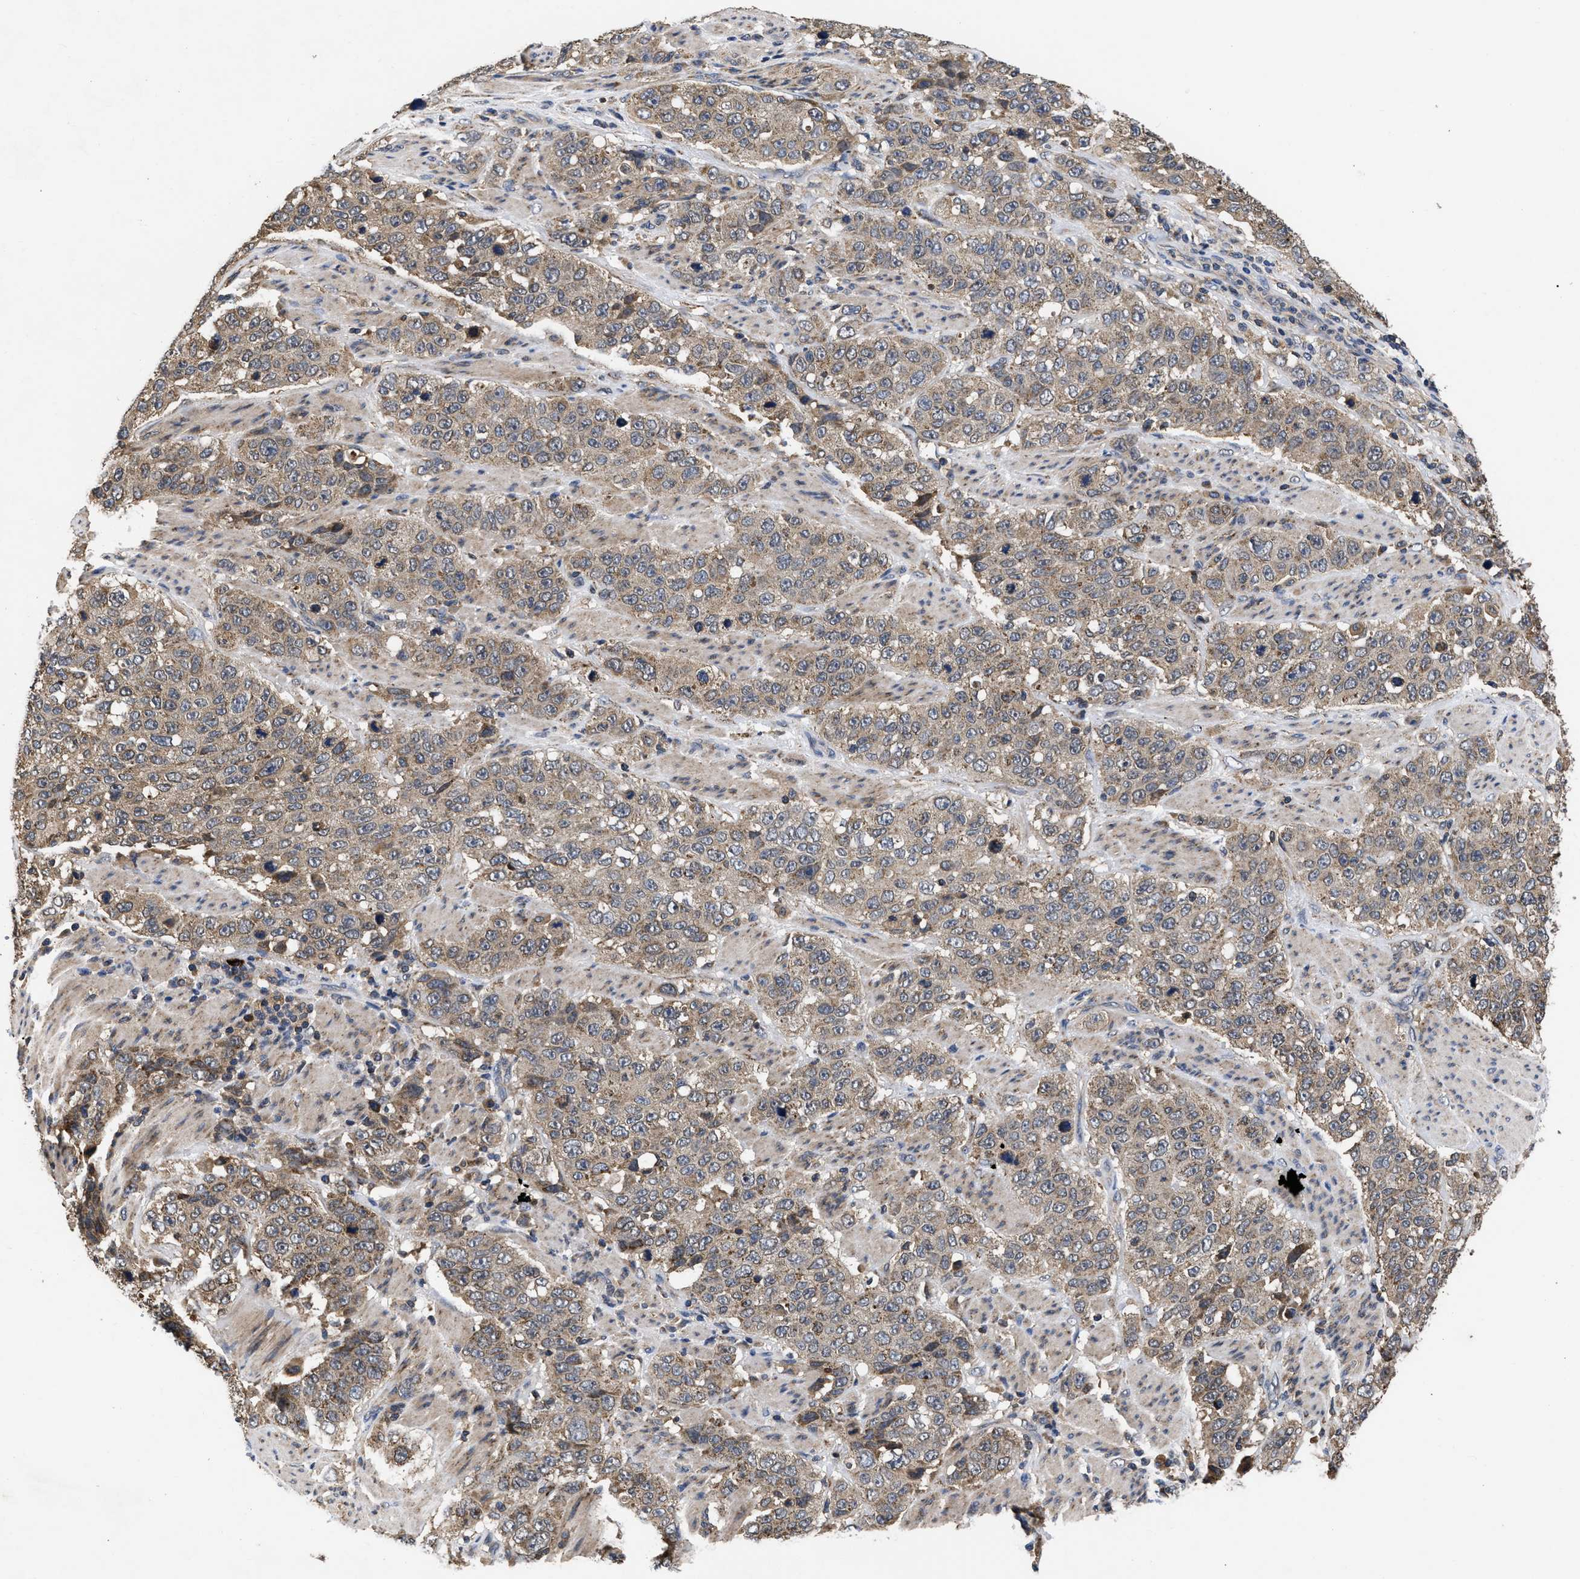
{"staining": {"intensity": "weak", "quantity": ">75%", "location": "cytoplasmic/membranous"}, "tissue": "stomach cancer", "cell_type": "Tumor cells", "image_type": "cancer", "snomed": [{"axis": "morphology", "description": "Adenocarcinoma, NOS"}, {"axis": "topography", "description": "Stomach"}], "caption": "Stomach cancer (adenocarcinoma) tissue shows weak cytoplasmic/membranous expression in about >75% of tumor cells, visualized by immunohistochemistry. The protein is shown in brown color, while the nuclei are stained blue.", "gene": "LRRC3", "patient": {"sex": "male", "age": 48}}